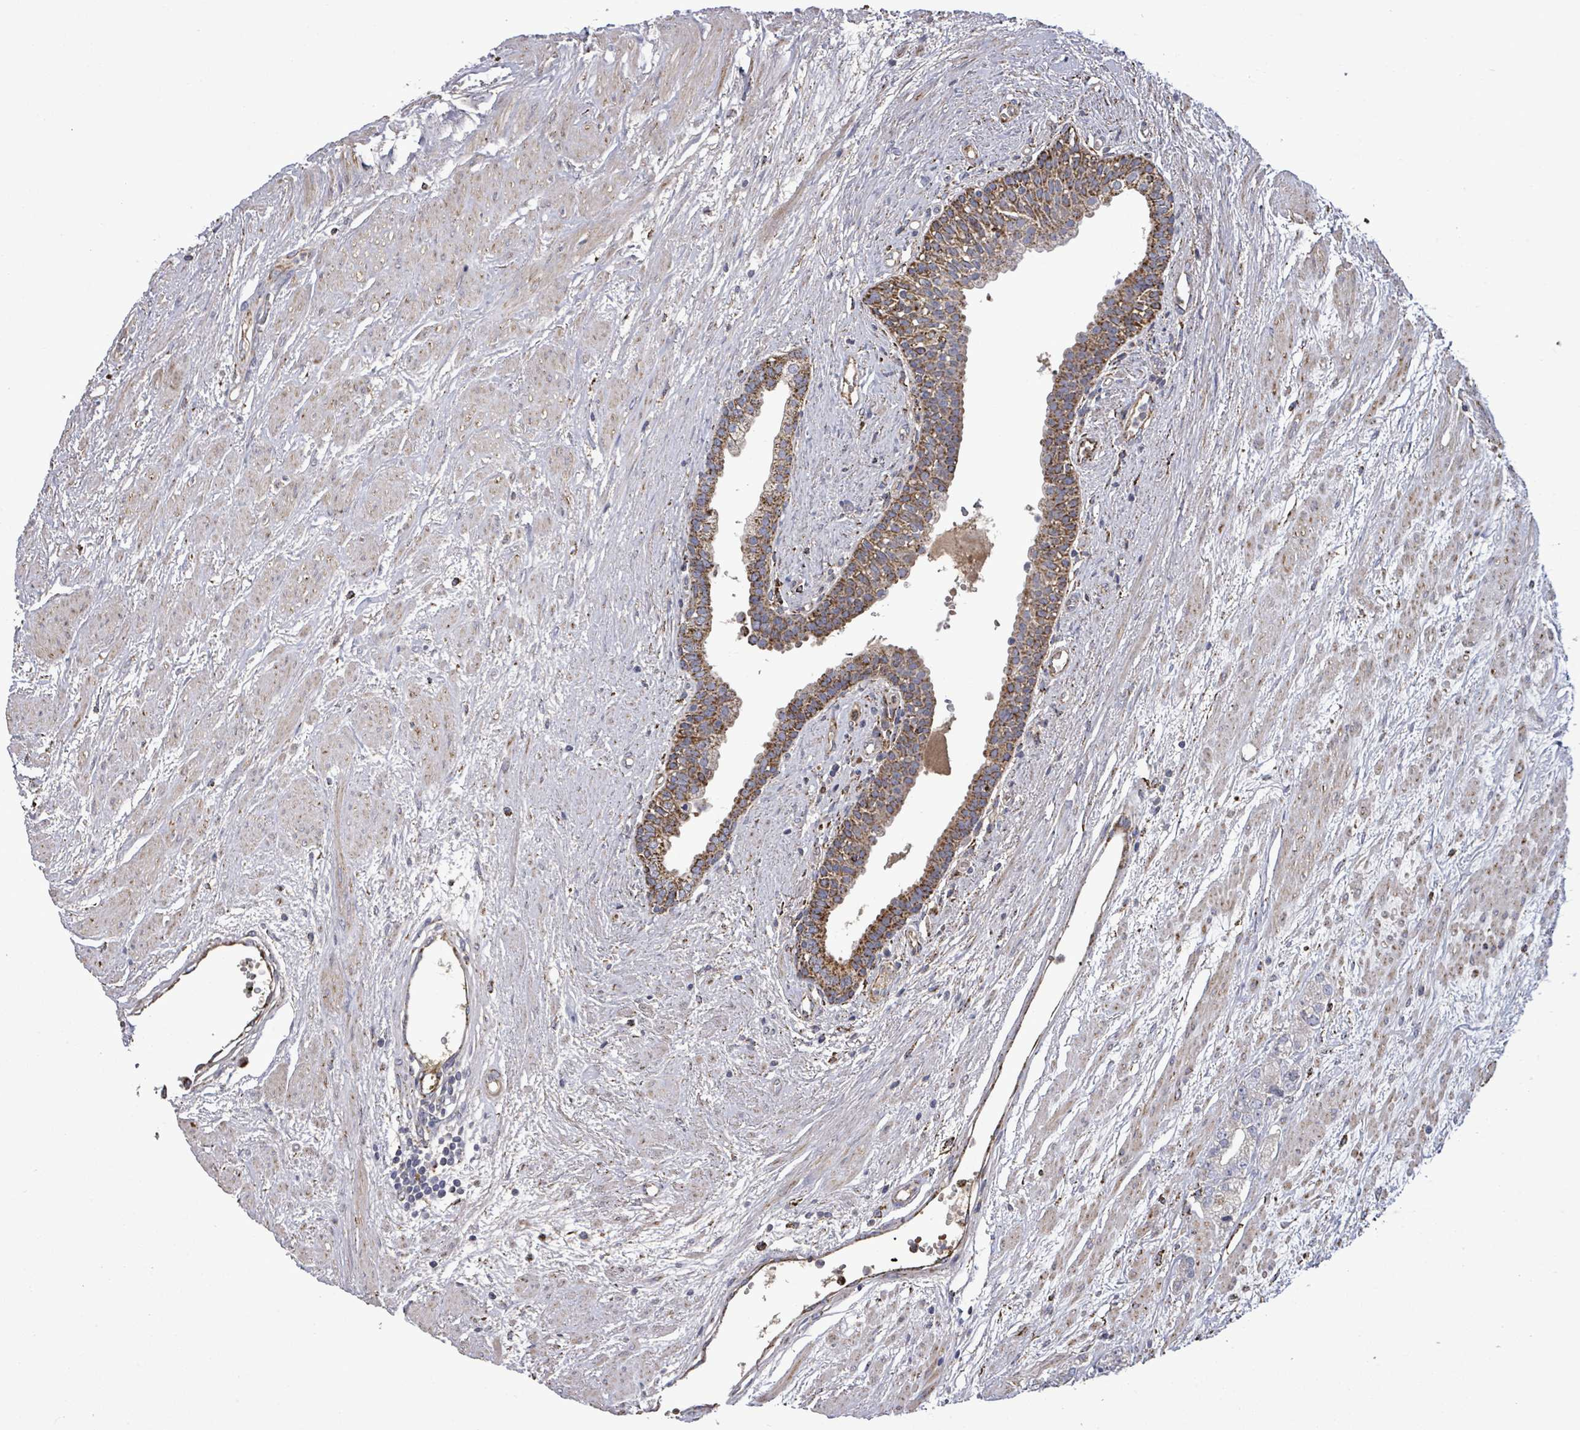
{"staining": {"intensity": "strong", "quantity": ">75%", "location": "cytoplasmic/membranous"}, "tissue": "prostate cancer", "cell_type": "Tumor cells", "image_type": "cancer", "snomed": [{"axis": "morphology", "description": "Adenocarcinoma, High grade"}, {"axis": "topography", "description": "Prostate"}], "caption": "Prostate cancer was stained to show a protein in brown. There is high levels of strong cytoplasmic/membranous staining in about >75% of tumor cells. The staining was performed using DAB to visualize the protein expression in brown, while the nuclei were stained in blue with hematoxylin (Magnification: 20x).", "gene": "MTMR12", "patient": {"sex": "male", "age": 71}}